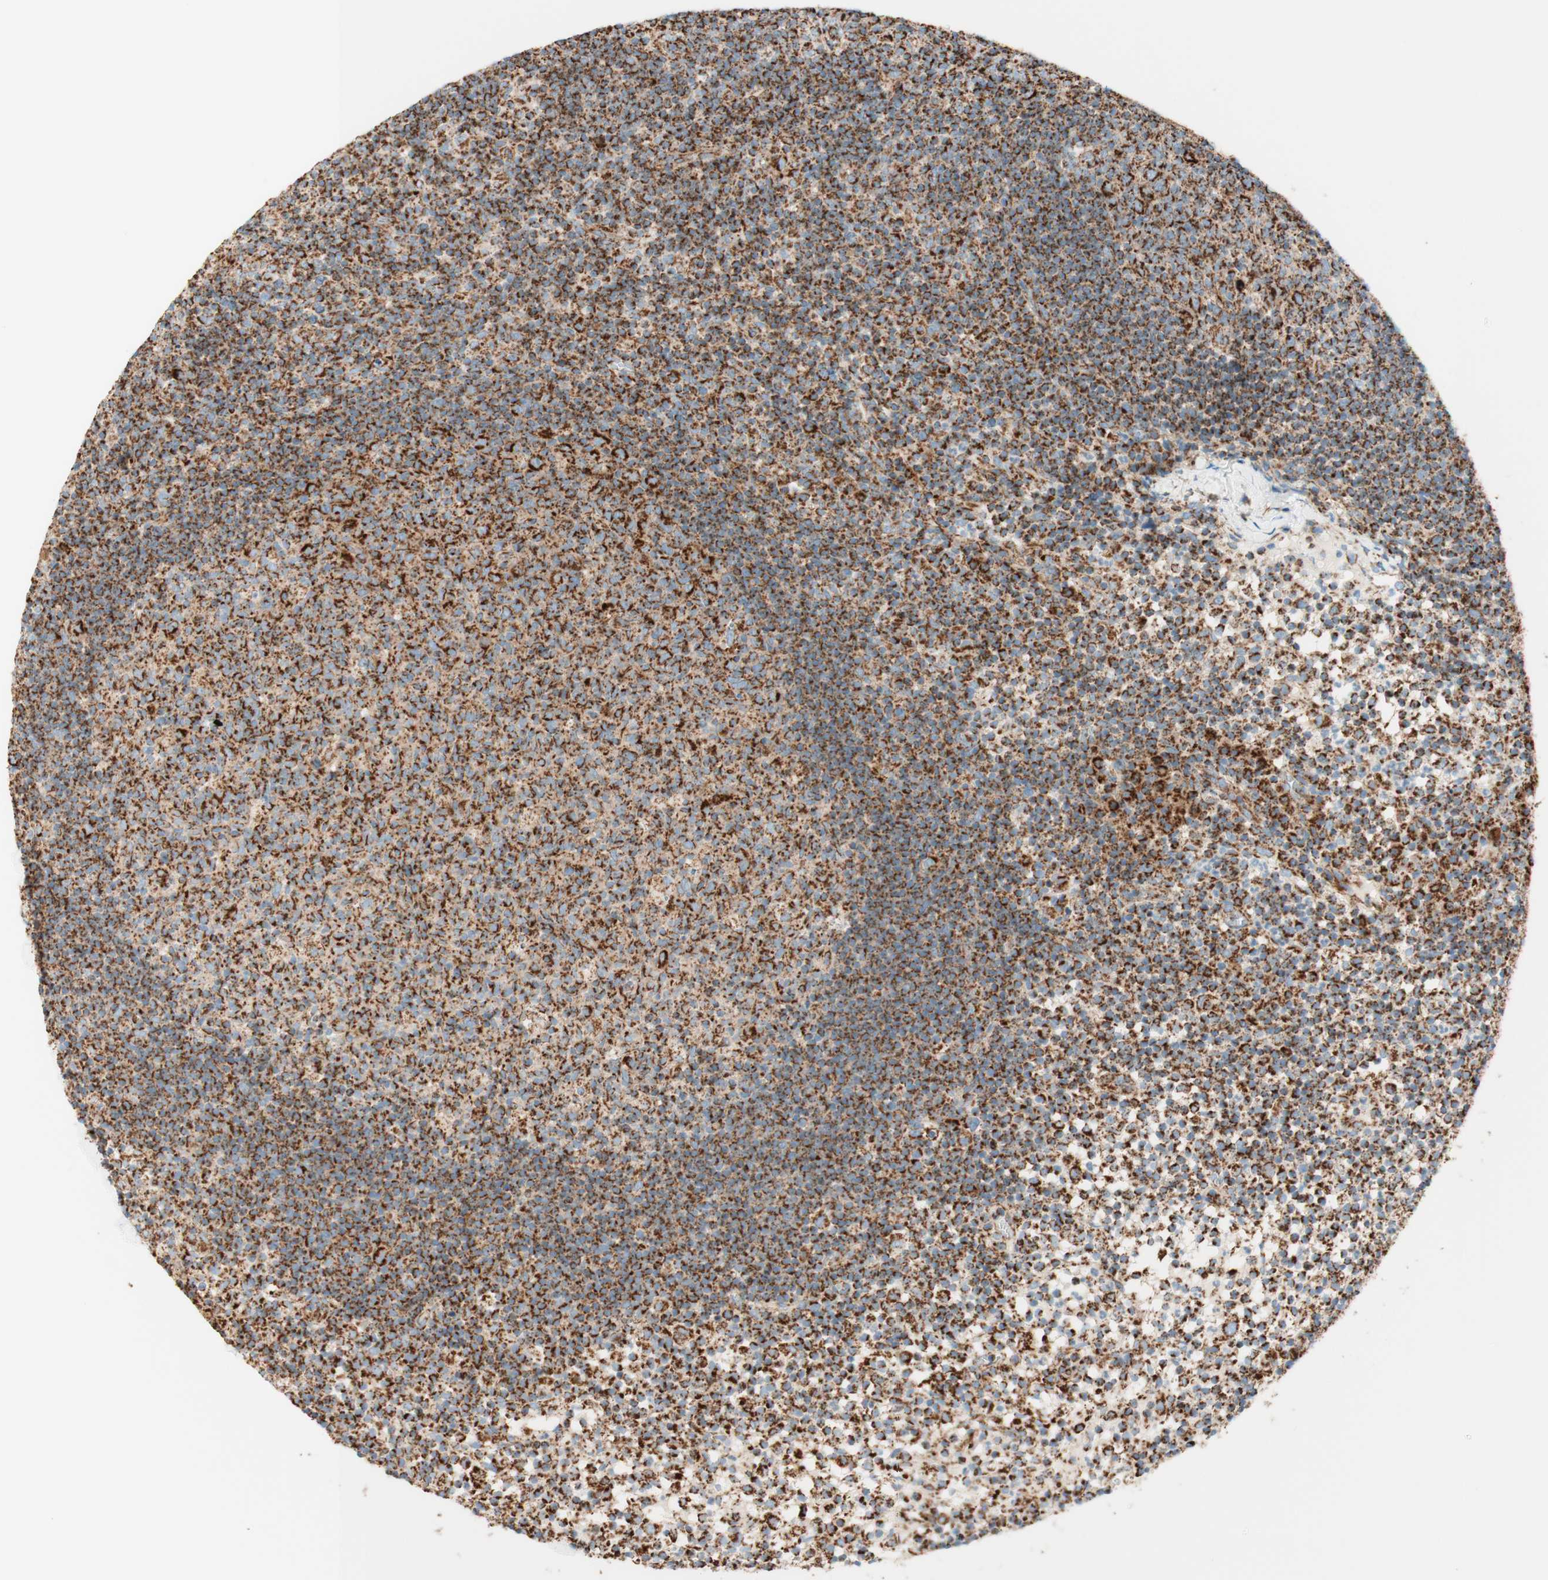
{"staining": {"intensity": "strong", "quantity": ">75%", "location": "cytoplasmic/membranous"}, "tissue": "lymph node", "cell_type": "Germinal center cells", "image_type": "normal", "snomed": [{"axis": "morphology", "description": "Normal tissue, NOS"}, {"axis": "morphology", "description": "Inflammation, NOS"}, {"axis": "topography", "description": "Lymph node"}], "caption": "Immunohistochemical staining of benign lymph node reveals strong cytoplasmic/membranous protein staining in about >75% of germinal center cells. The protein is shown in brown color, while the nuclei are stained blue.", "gene": "TOMM20", "patient": {"sex": "male", "age": 55}}